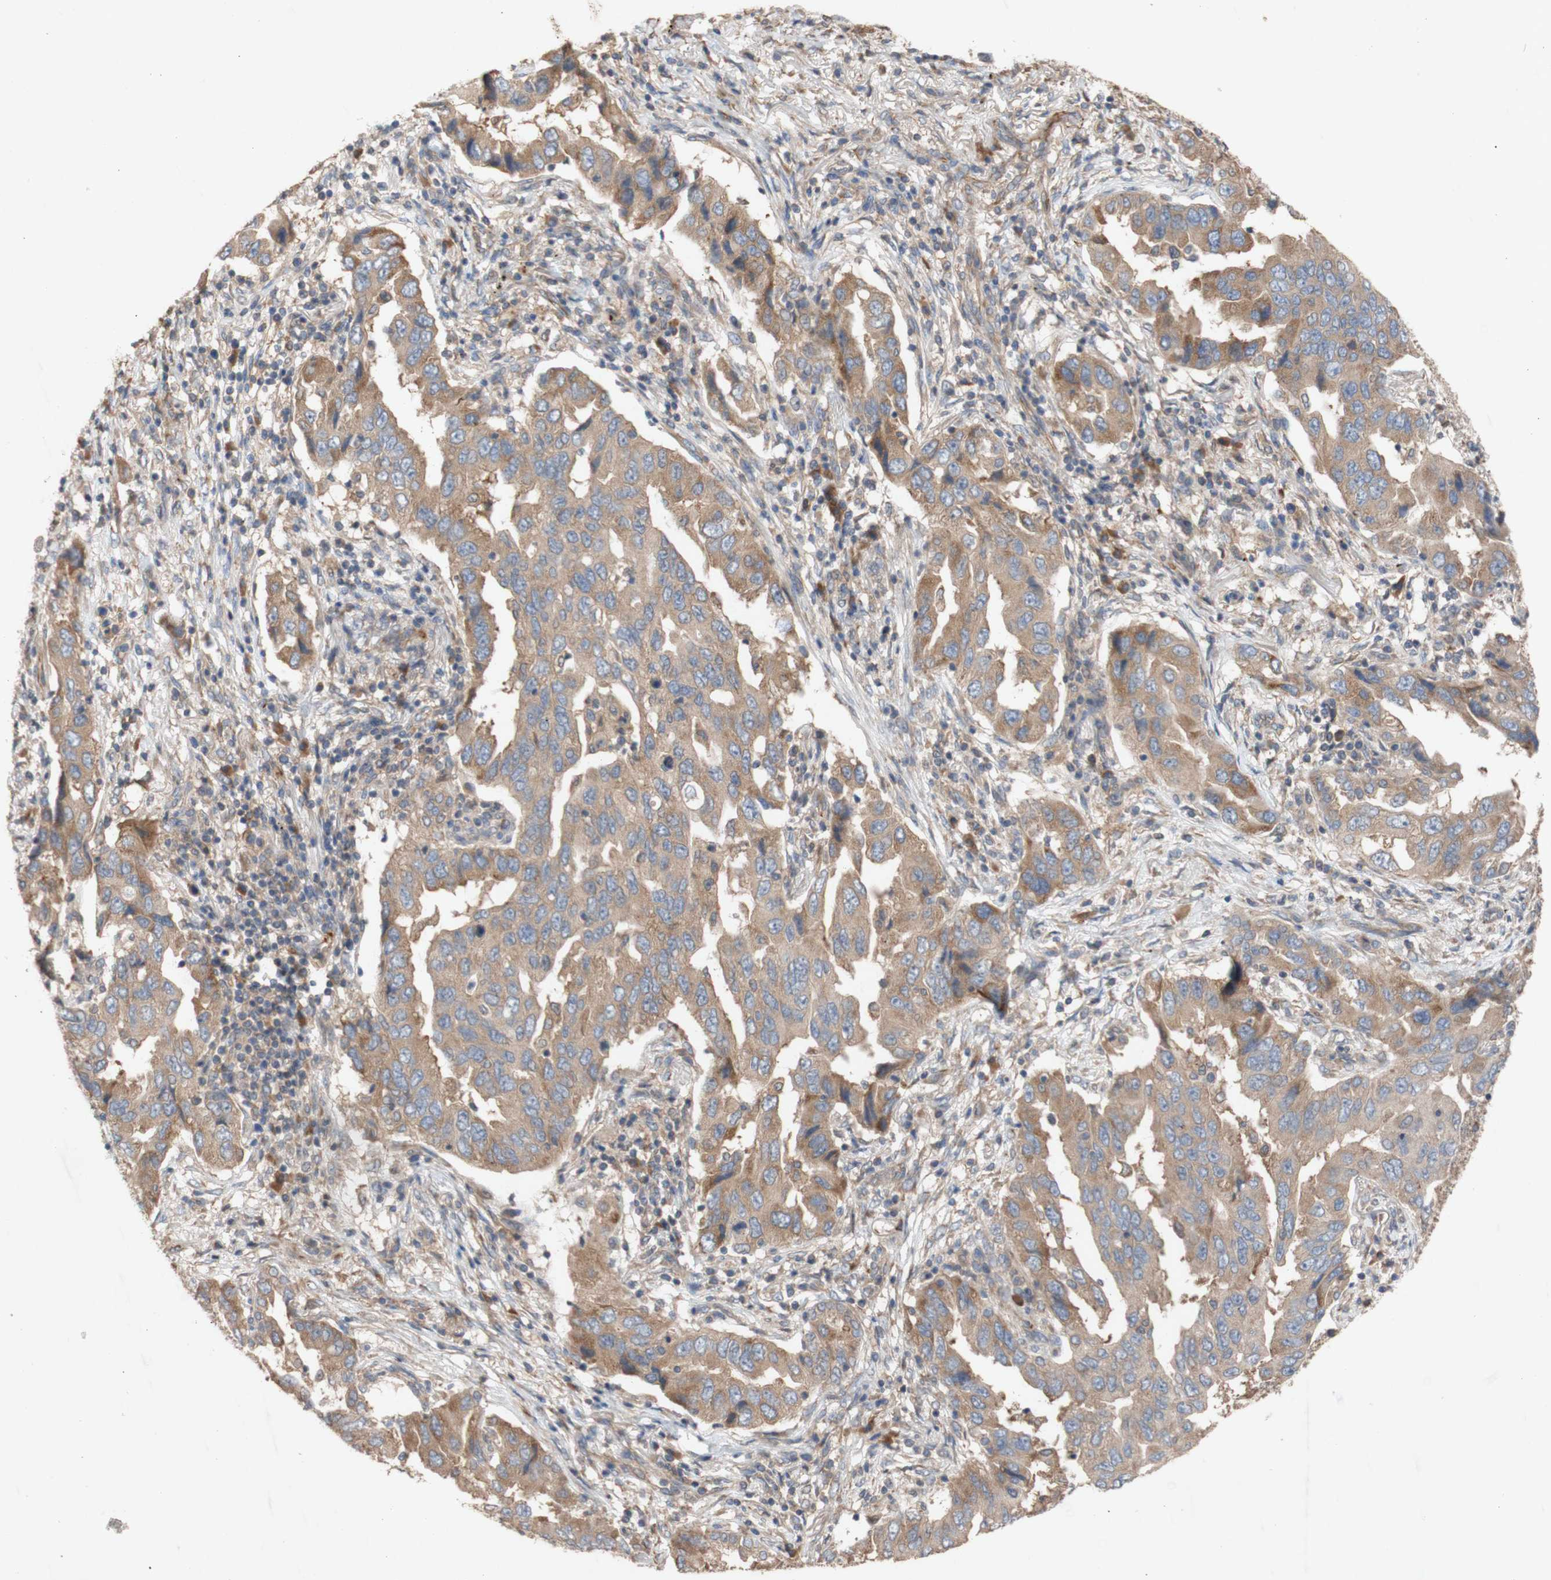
{"staining": {"intensity": "moderate", "quantity": ">75%", "location": "cytoplasmic/membranous"}, "tissue": "lung cancer", "cell_type": "Tumor cells", "image_type": "cancer", "snomed": [{"axis": "morphology", "description": "Adenocarcinoma, NOS"}, {"axis": "topography", "description": "Lung"}], "caption": "Brown immunohistochemical staining in lung adenocarcinoma displays moderate cytoplasmic/membranous expression in approximately >75% of tumor cells.", "gene": "EIF2S3", "patient": {"sex": "female", "age": 65}}